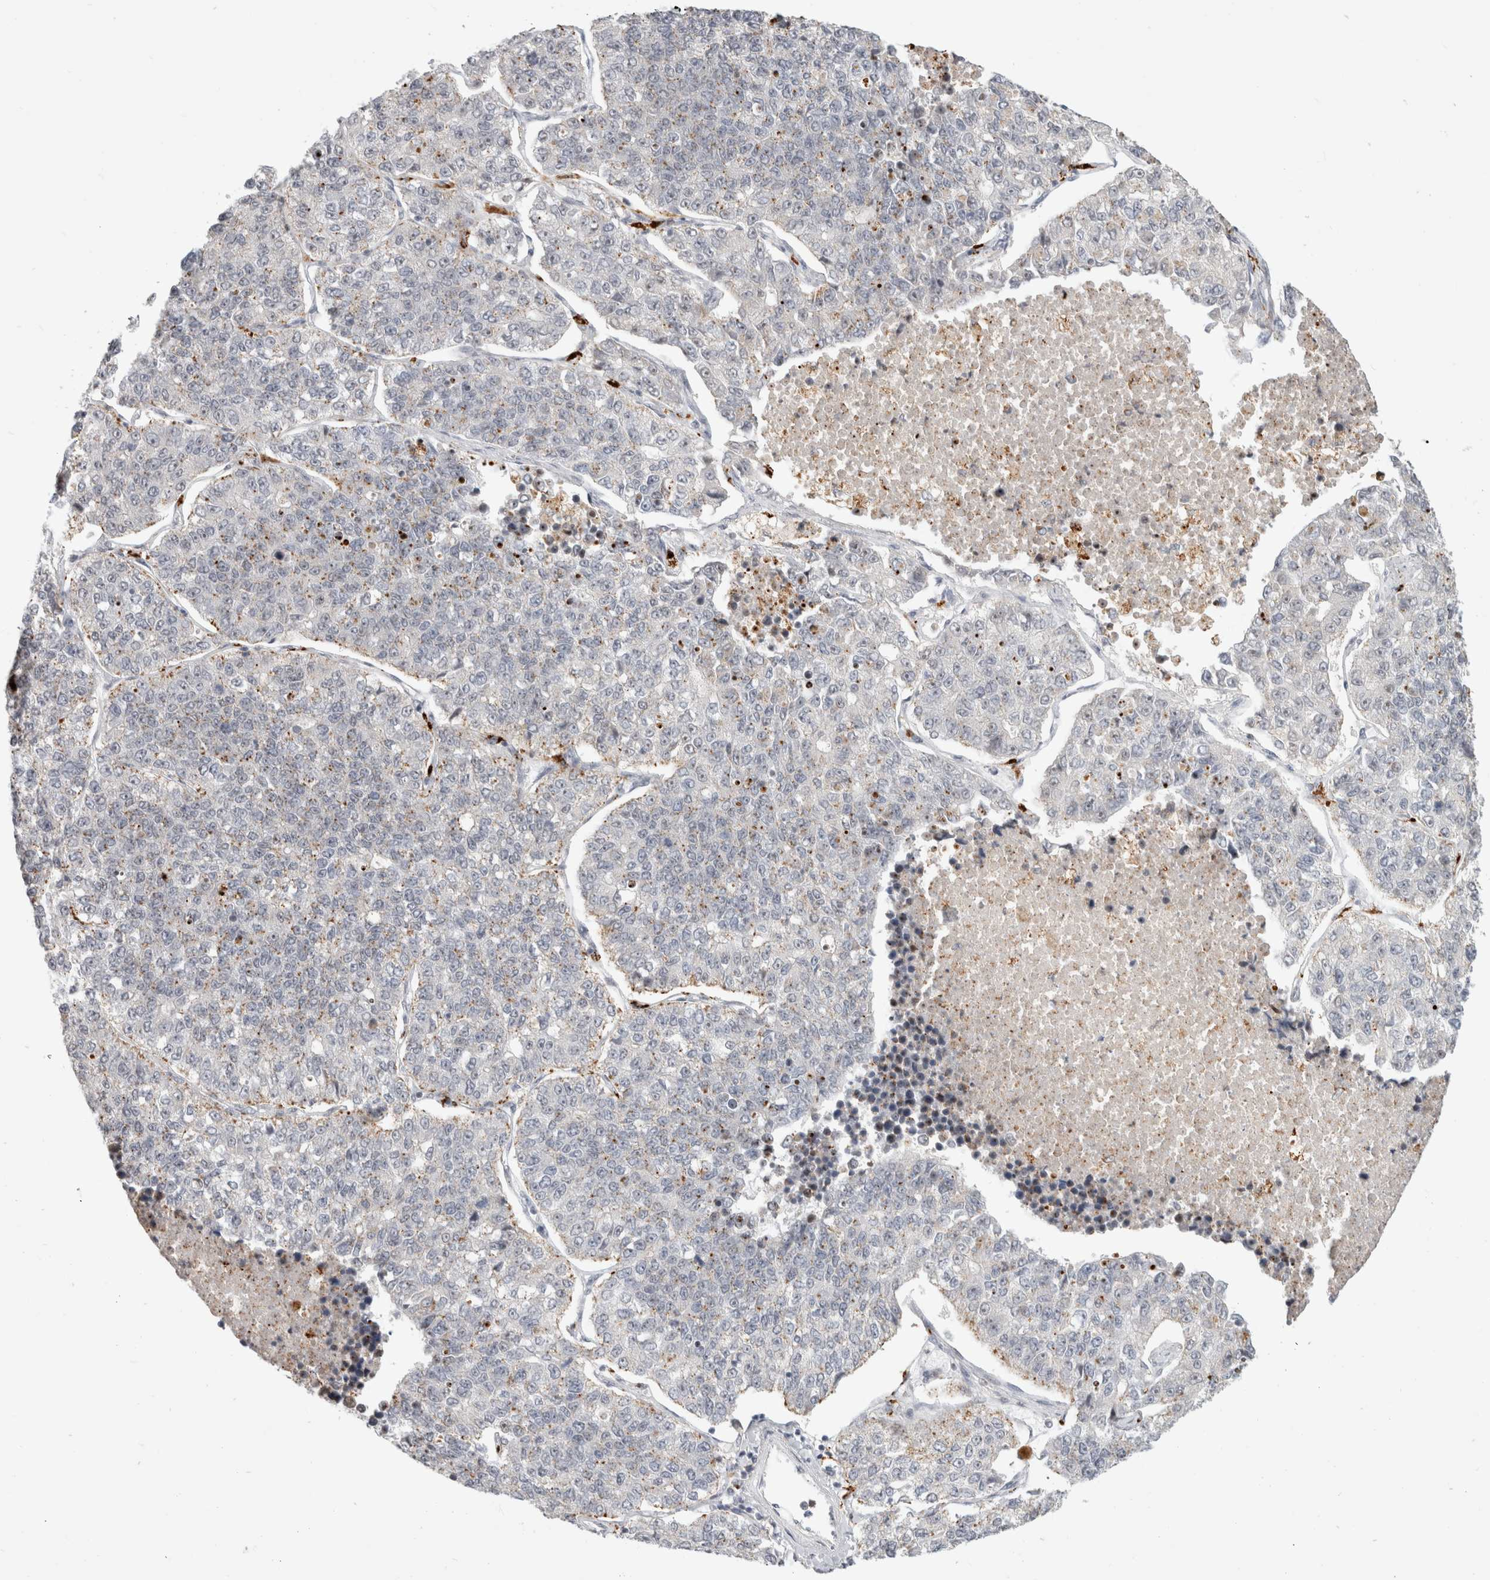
{"staining": {"intensity": "negative", "quantity": "none", "location": "none"}, "tissue": "lung cancer", "cell_type": "Tumor cells", "image_type": "cancer", "snomed": [{"axis": "morphology", "description": "Adenocarcinoma, NOS"}, {"axis": "topography", "description": "Lung"}], "caption": "Immunohistochemistry photomicrograph of lung cancer (adenocarcinoma) stained for a protein (brown), which exhibits no positivity in tumor cells.", "gene": "SENP6", "patient": {"sex": "male", "age": 49}}